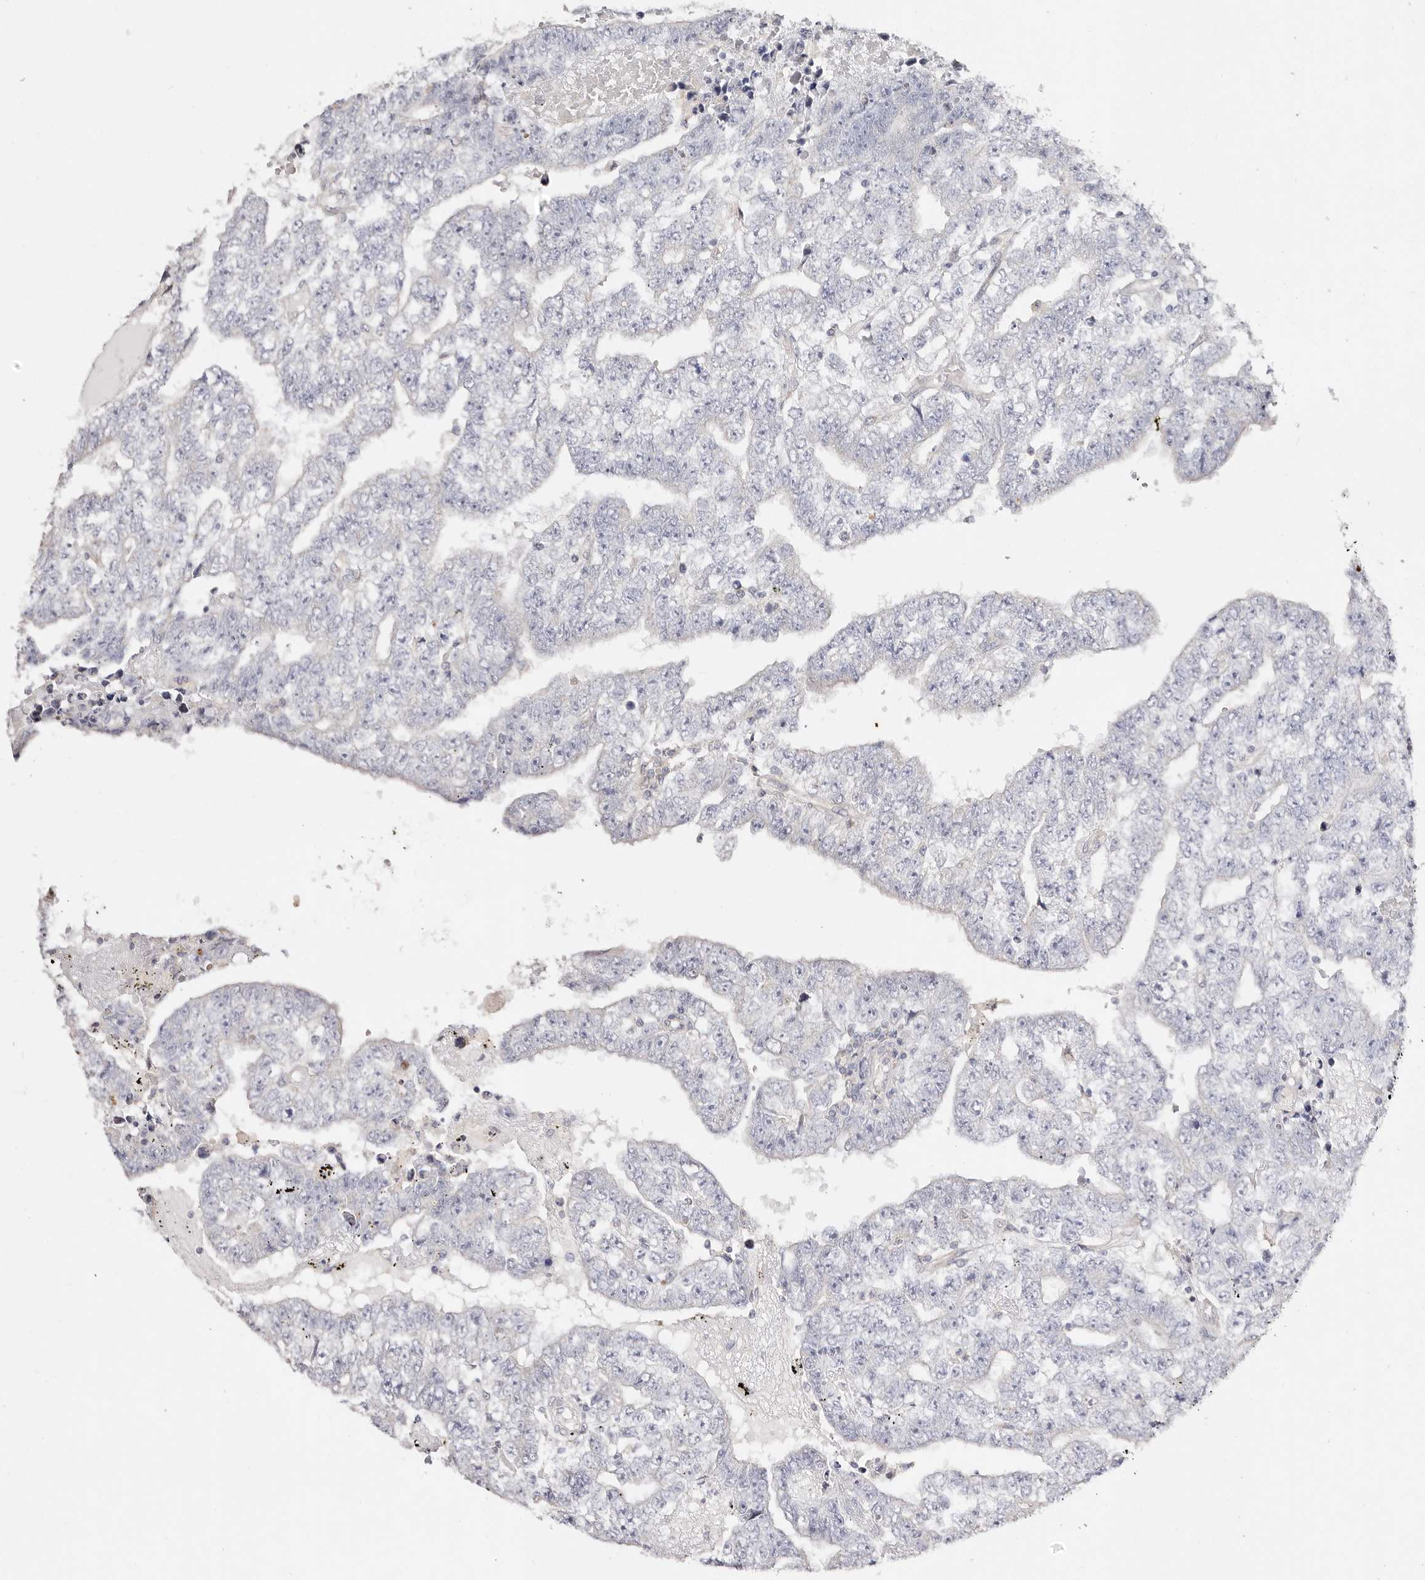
{"staining": {"intensity": "negative", "quantity": "none", "location": "none"}, "tissue": "testis cancer", "cell_type": "Tumor cells", "image_type": "cancer", "snomed": [{"axis": "morphology", "description": "Carcinoma, Embryonal, NOS"}, {"axis": "topography", "description": "Testis"}], "caption": "Micrograph shows no protein expression in tumor cells of testis cancer (embryonal carcinoma) tissue. The staining was performed using DAB (3,3'-diaminobenzidine) to visualize the protein expression in brown, while the nuclei were stained in blue with hematoxylin (Magnification: 20x).", "gene": "MAPK1", "patient": {"sex": "male", "age": 25}}